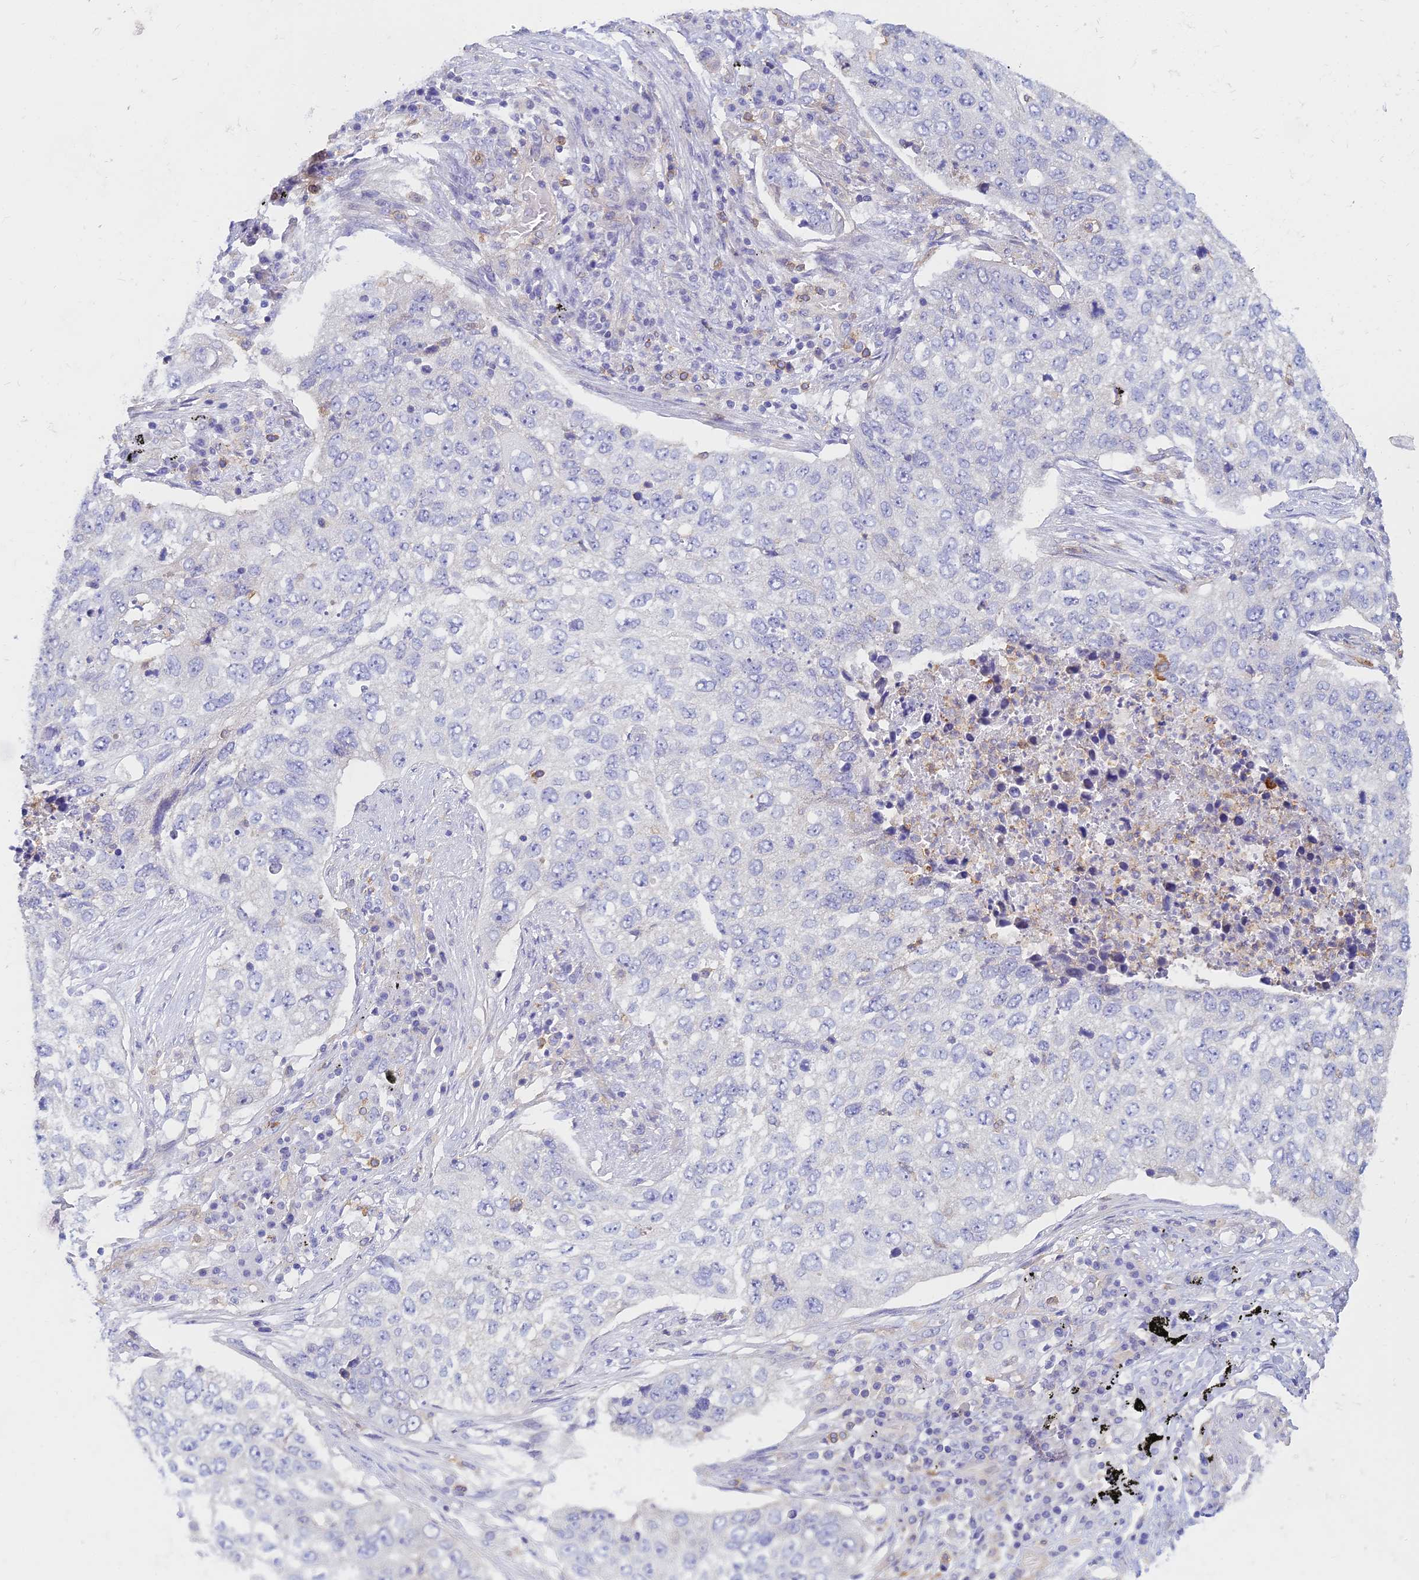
{"staining": {"intensity": "negative", "quantity": "none", "location": "none"}, "tissue": "lung cancer", "cell_type": "Tumor cells", "image_type": "cancer", "snomed": [{"axis": "morphology", "description": "Squamous cell carcinoma, NOS"}, {"axis": "topography", "description": "Lung"}], "caption": "An image of human lung cancer (squamous cell carcinoma) is negative for staining in tumor cells. (DAB immunohistochemistry with hematoxylin counter stain).", "gene": "STRN4", "patient": {"sex": "female", "age": 63}}